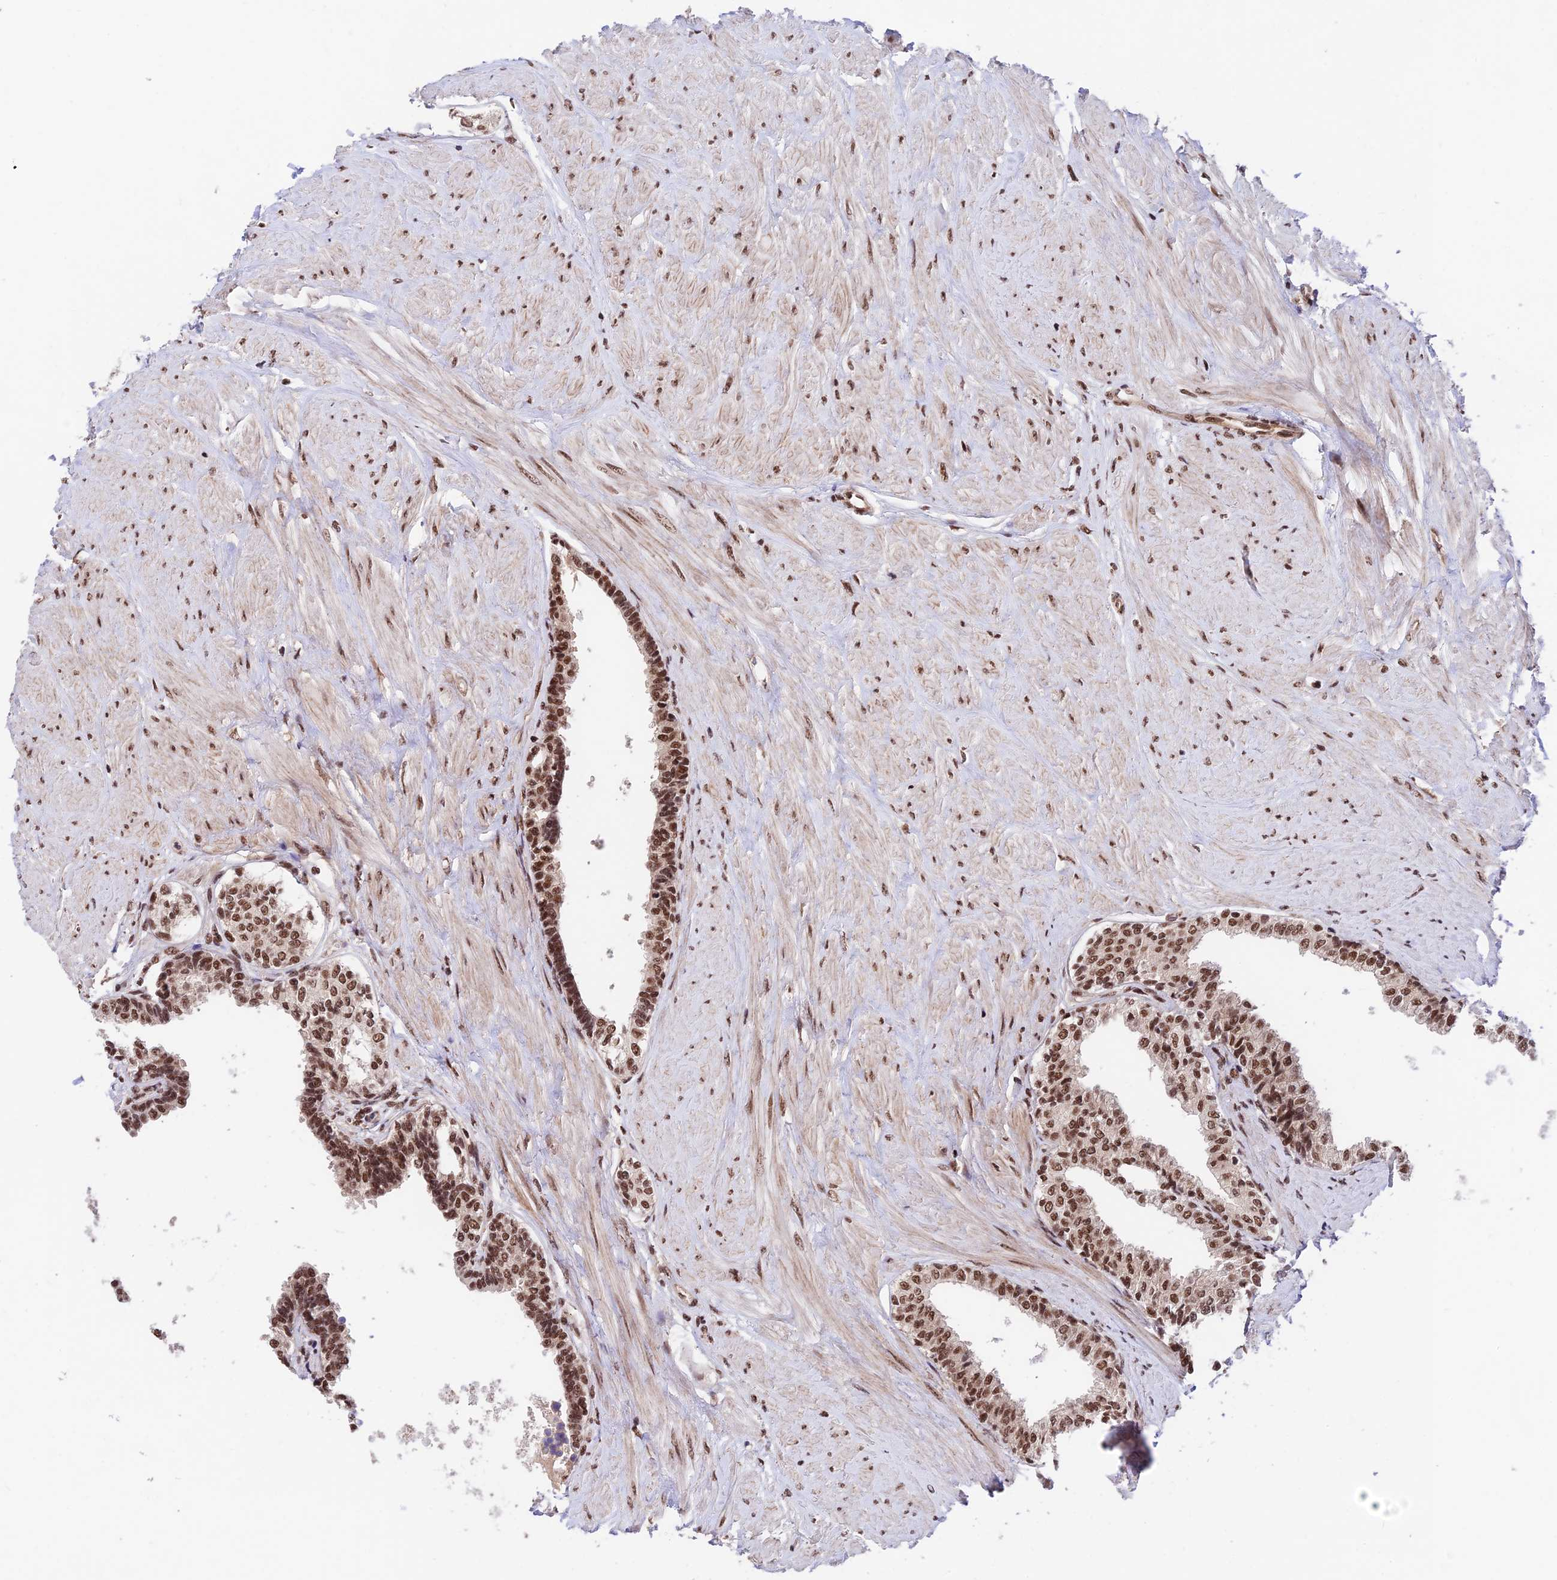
{"staining": {"intensity": "moderate", "quantity": ">75%", "location": "nuclear"}, "tissue": "prostate", "cell_type": "Glandular cells", "image_type": "normal", "snomed": [{"axis": "morphology", "description": "Normal tissue, NOS"}, {"axis": "topography", "description": "Prostate"}], "caption": "This histopathology image displays immunohistochemistry (IHC) staining of benign human prostate, with medium moderate nuclear staining in about >75% of glandular cells.", "gene": "RBM42", "patient": {"sex": "male", "age": 48}}